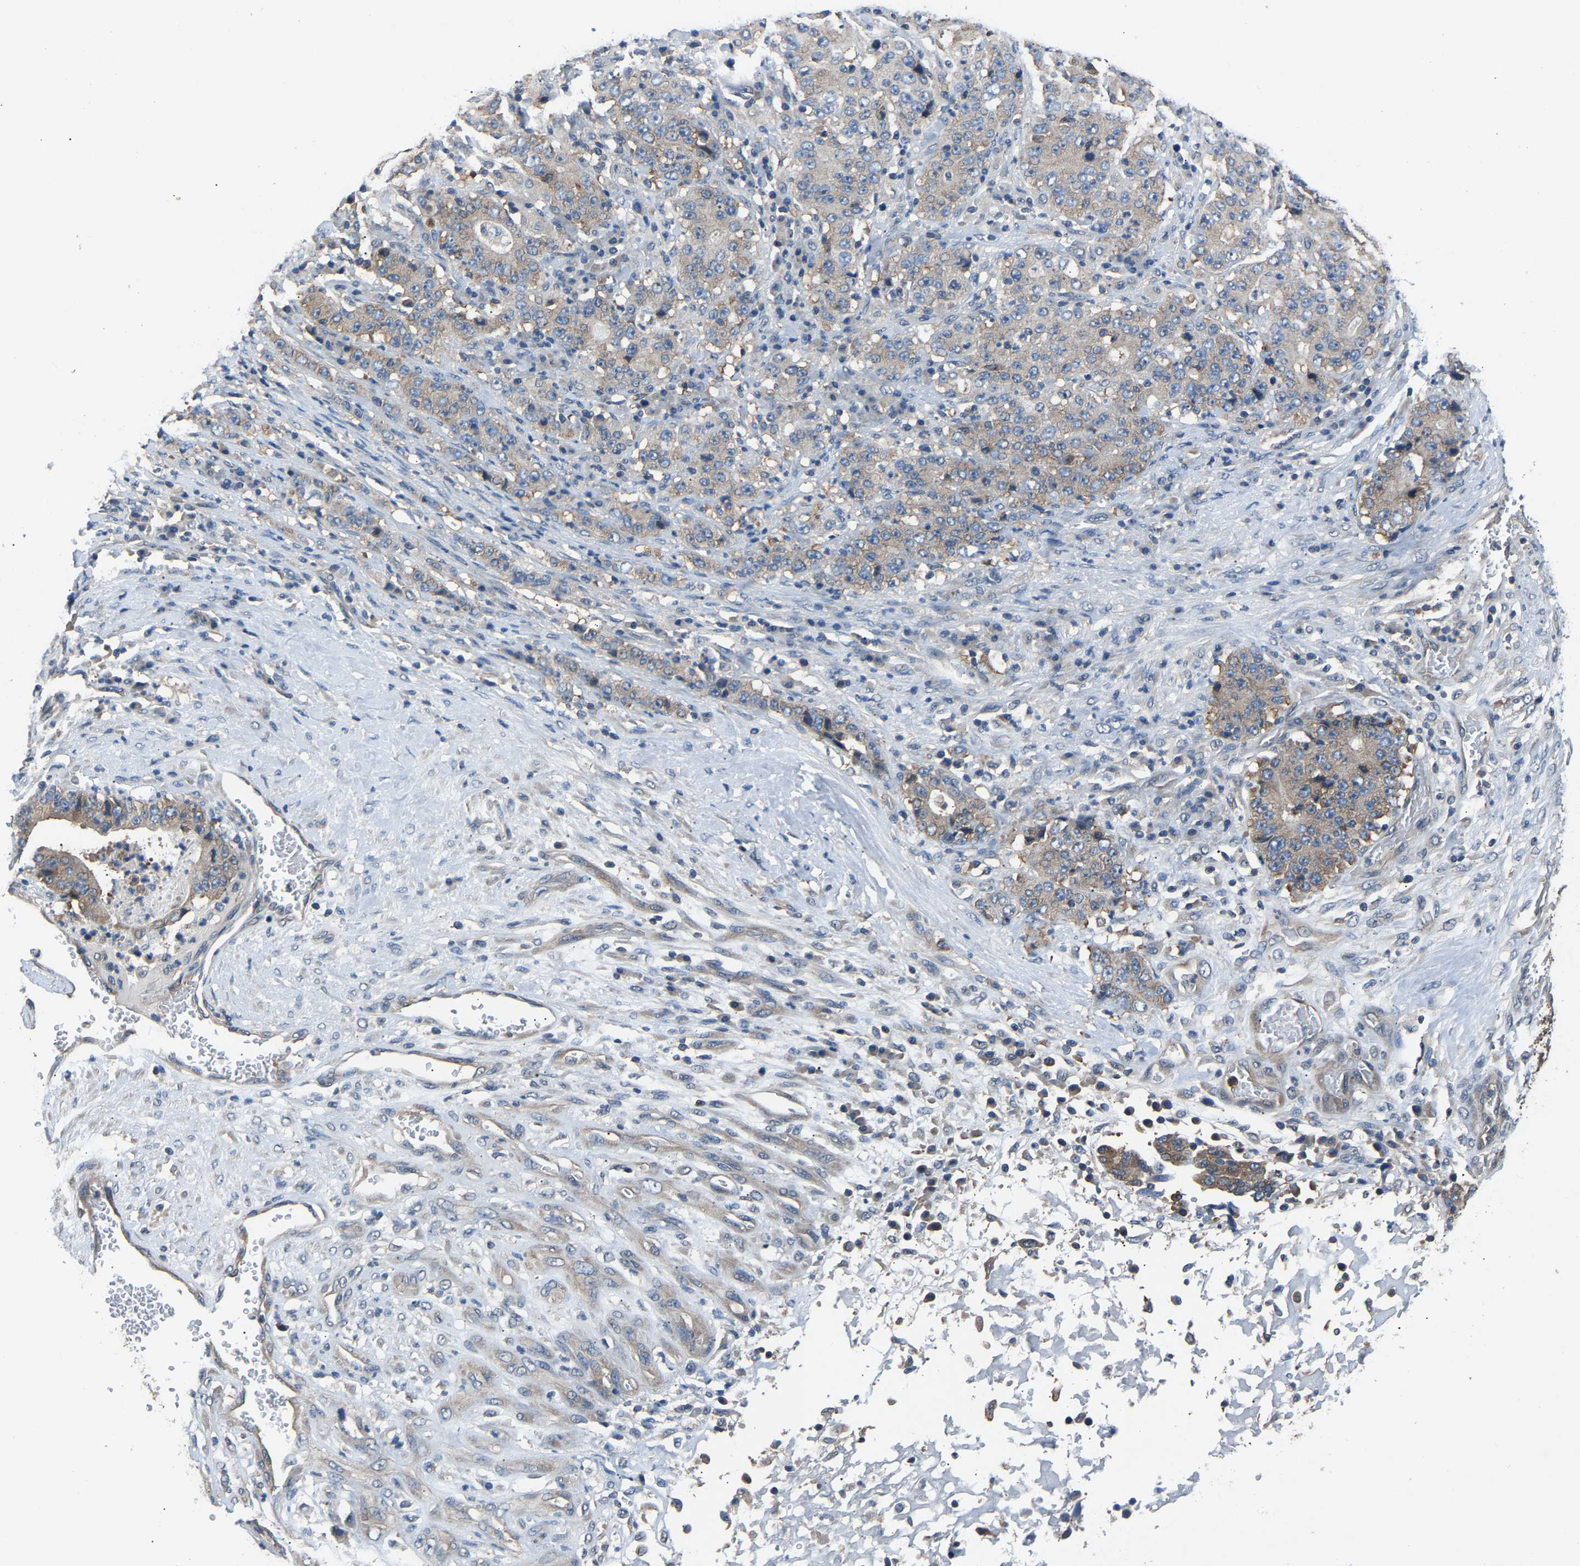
{"staining": {"intensity": "weak", "quantity": "25%-75%", "location": "cytoplasmic/membranous"}, "tissue": "stomach cancer", "cell_type": "Tumor cells", "image_type": "cancer", "snomed": [{"axis": "morphology", "description": "Normal tissue, NOS"}, {"axis": "morphology", "description": "Adenocarcinoma, NOS"}, {"axis": "topography", "description": "Stomach, upper"}, {"axis": "topography", "description": "Stomach"}], "caption": "About 25%-75% of tumor cells in human stomach cancer demonstrate weak cytoplasmic/membranous protein expression as visualized by brown immunohistochemical staining.", "gene": "ABCC9", "patient": {"sex": "male", "age": 59}}